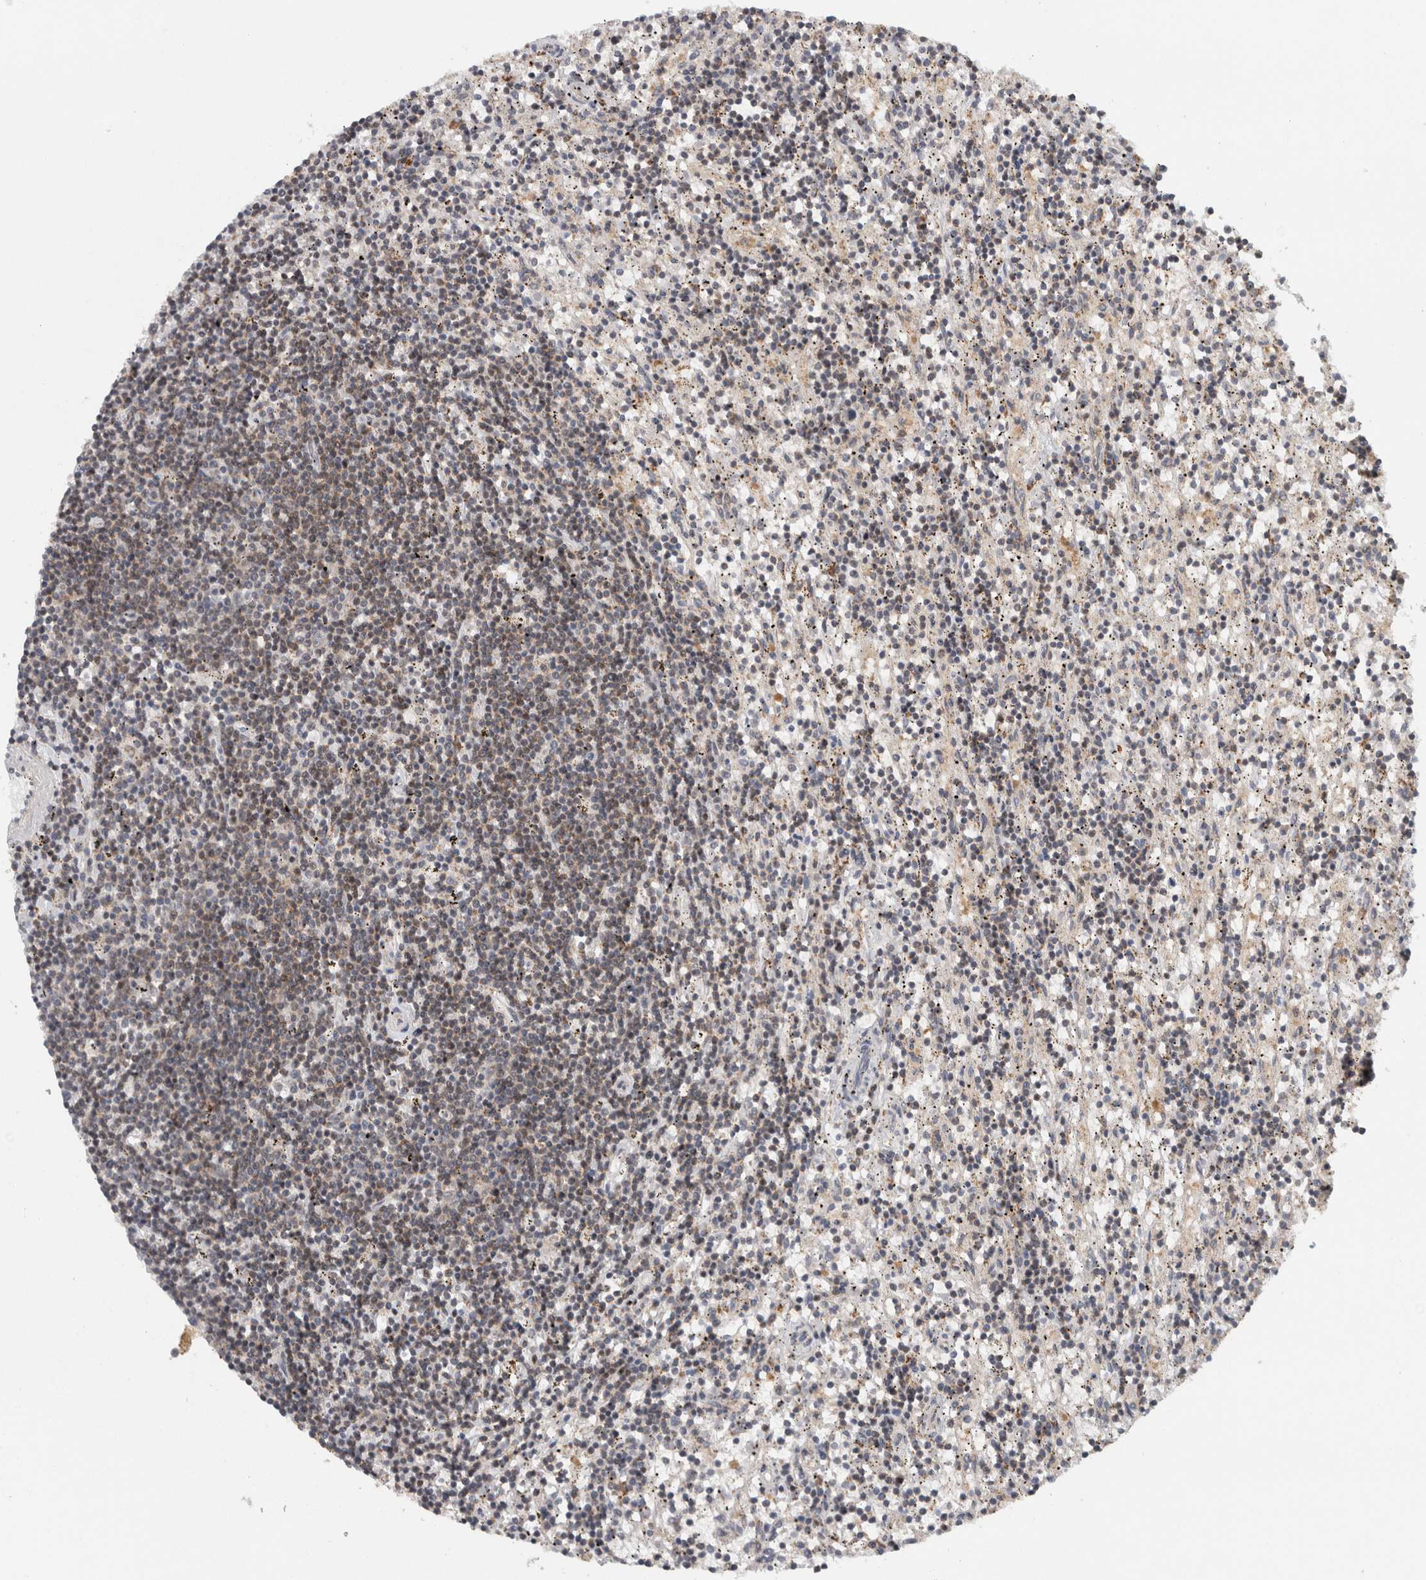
{"staining": {"intensity": "weak", "quantity": "<25%", "location": "cytoplasmic/membranous"}, "tissue": "lymphoma", "cell_type": "Tumor cells", "image_type": "cancer", "snomed": [{"axis": "morphology", "description": "Malignant lymphoma, non-Hodgkin's type, Low grade"}, {"axis": "topography", "description": "Spleen"}], "caption": "Image shows no protein expression in tumor cells of lymphoma tissue.", "gene": "KDM8", "patient": {"sex": "male", "age": 76}}